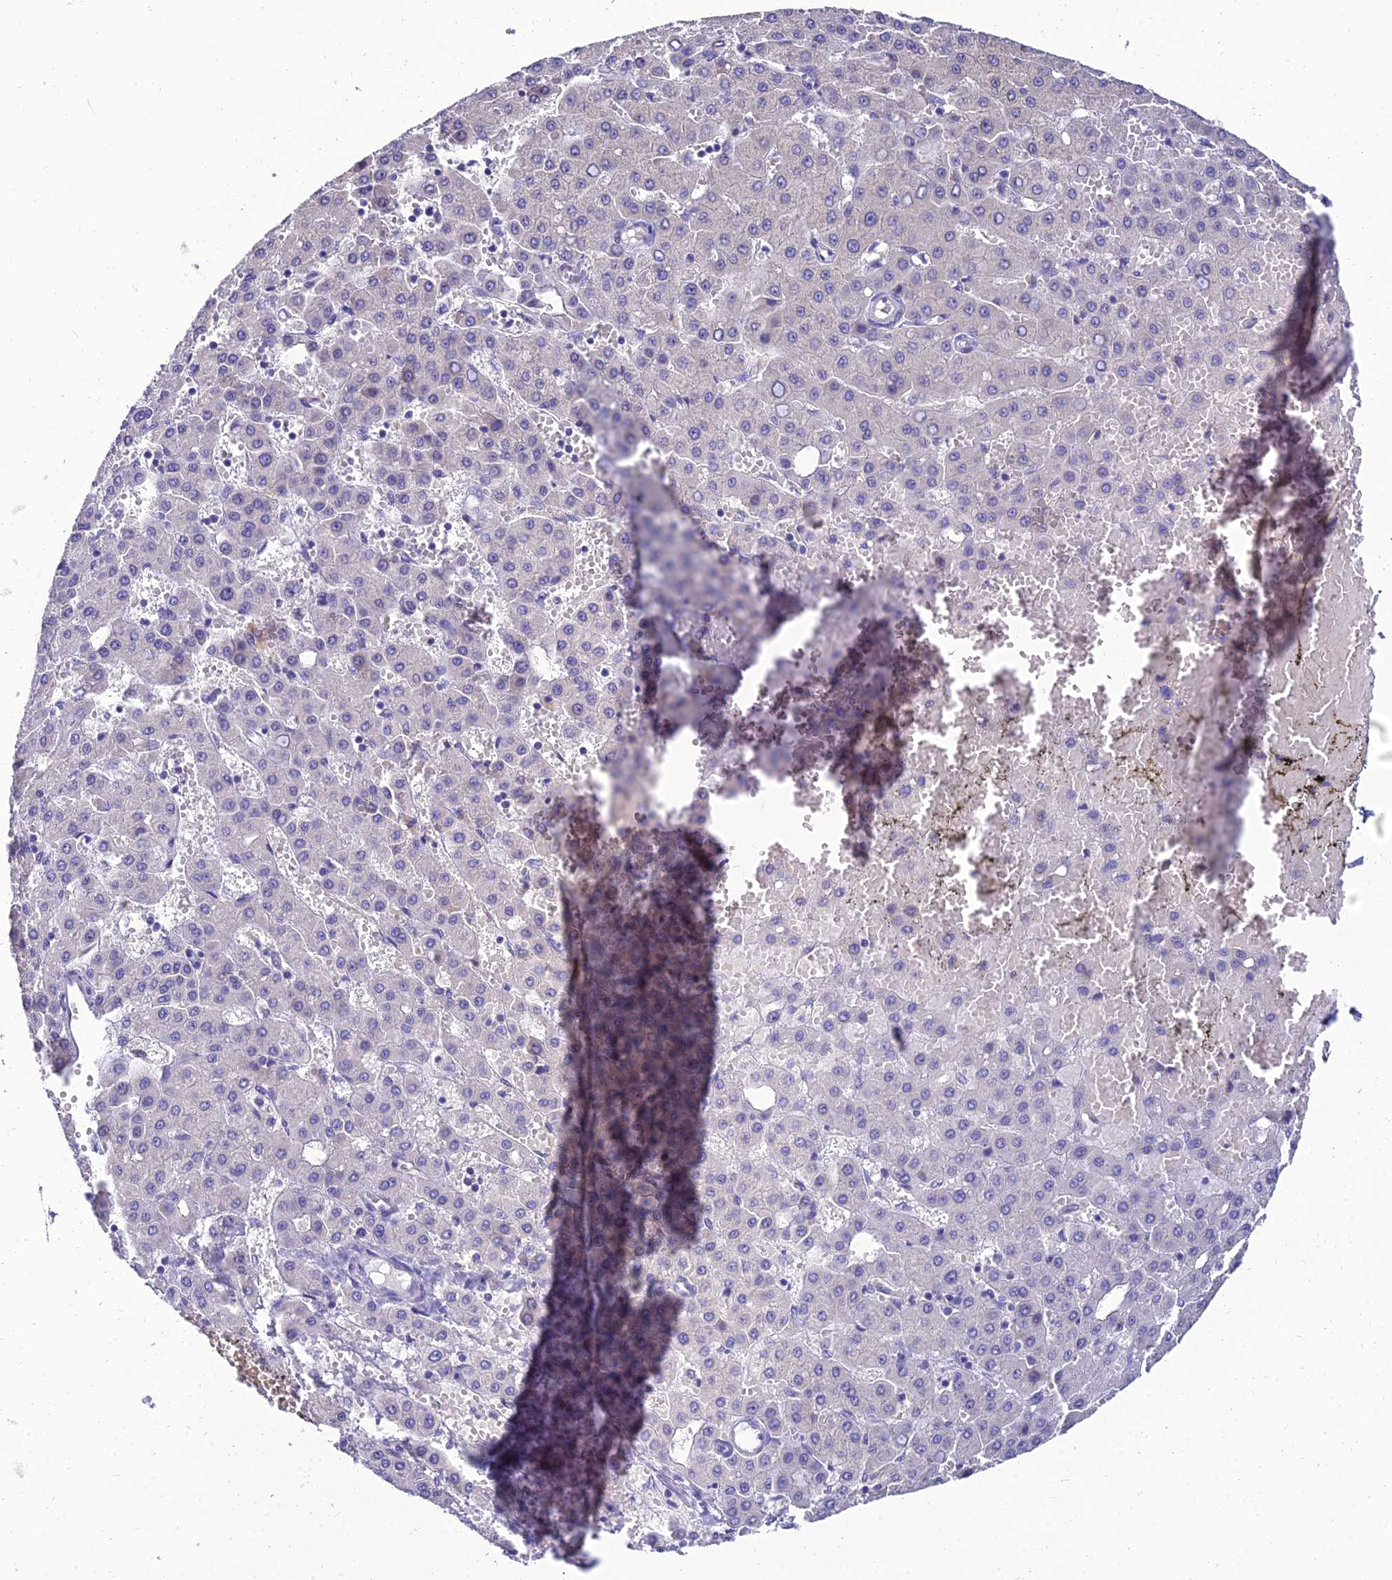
{"staining": {"intensity": "negative", "quantity": "none", "location": "none"}, "tissue": "liver cancer", "cell_type": "Tumor cells", "image_type": "cancer", "snomed": [{"axis": "morphology", "description": "Carcinoma, Hepatocellular, NOS"}, {"axis": "topography", "description": "Liver"}], "caption": "High power microscopy image of an immunohistochemistry (IHC) micrograph of liver hepatocellular carcinoma, revealing no significant expression in tumor cells.", "gene": "NPY", "patient": {"sex": "male", "age": 47}}